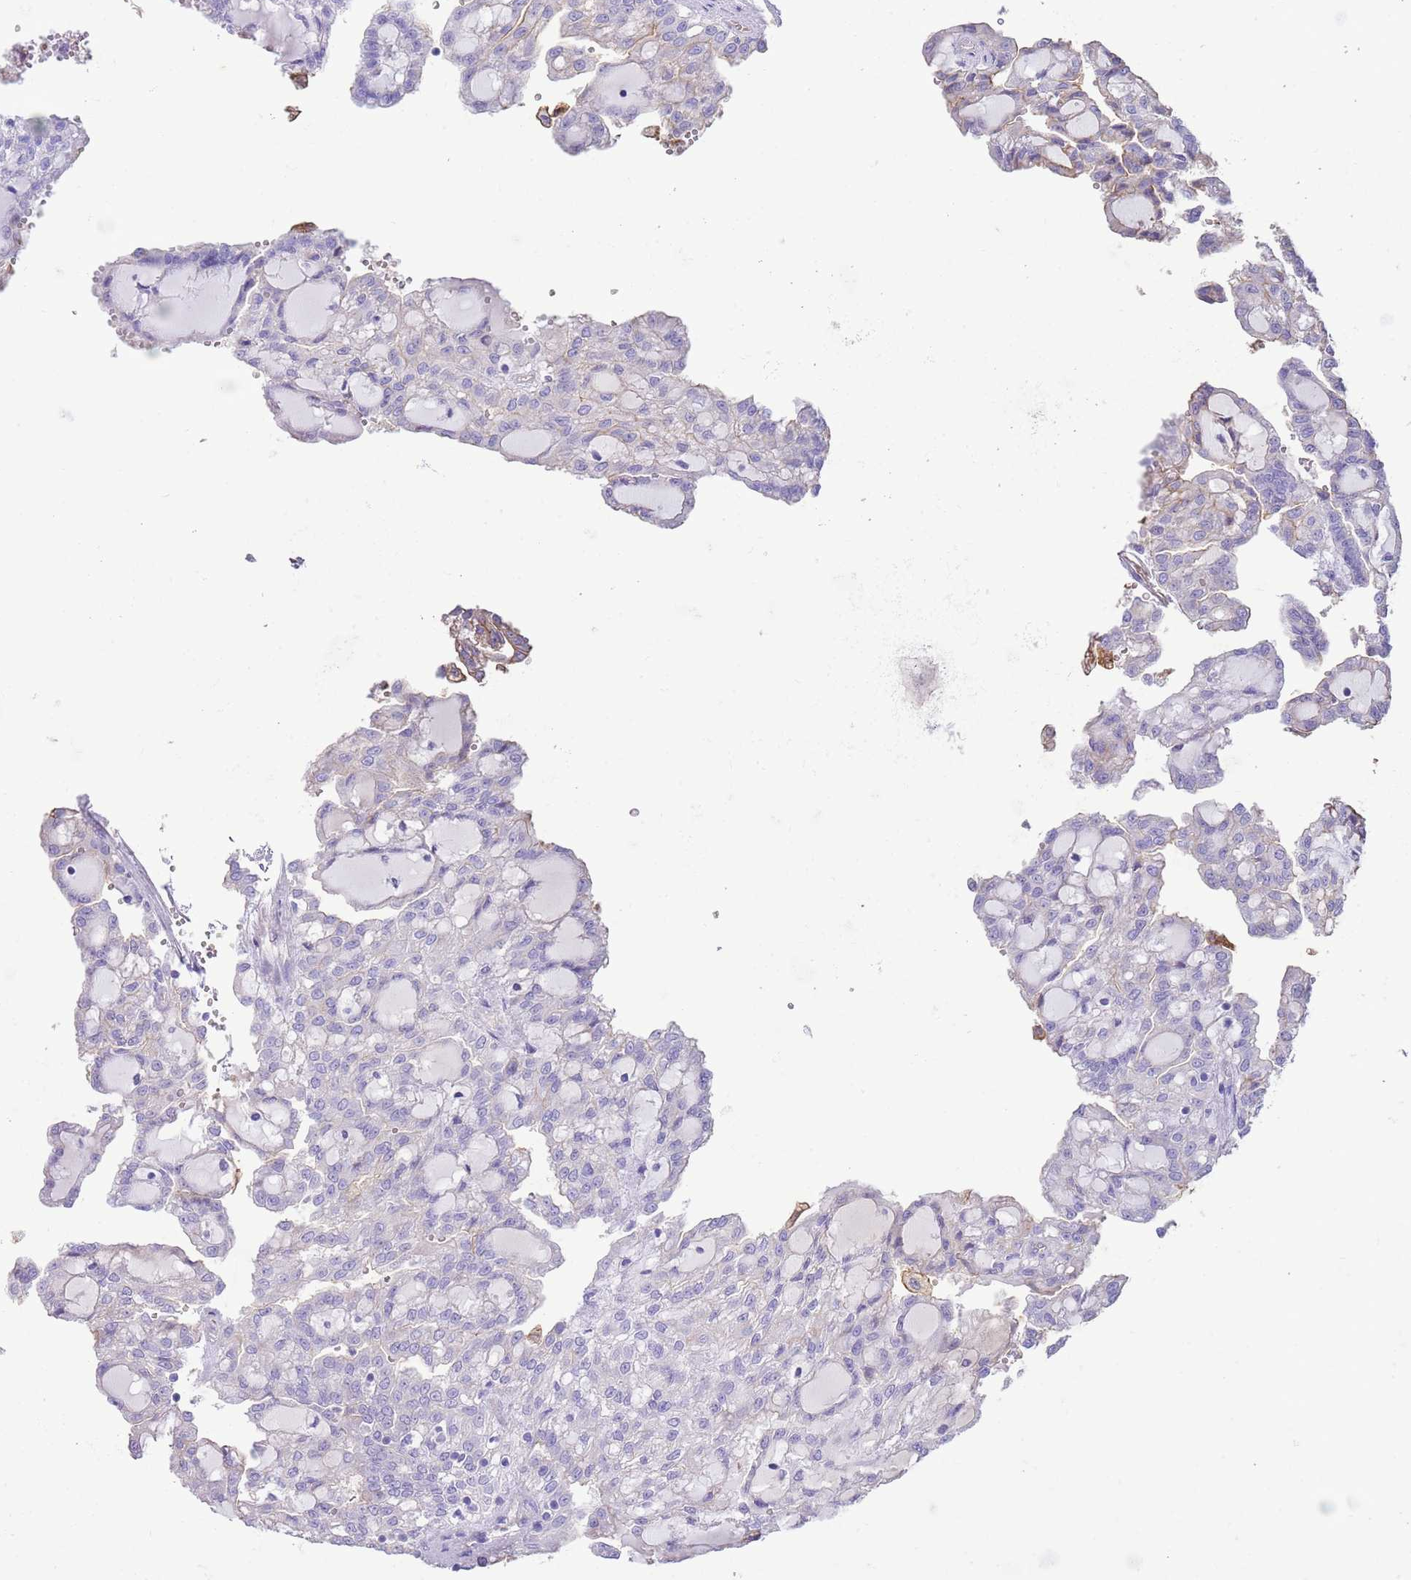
{"staining": {"intensity": "negative", "quantity": "none", "location": "none"}, "tissue": "renal cancer", "cell_type": "Tumor cells", "image_type": "cancer", "snomed": [{"axis": "morphology", "description": "Adenocarcinoma, NOS"}, {"axis": "topography", "description": "Kidney"}], "caption": "Immunohistochemistry (IHC) image of neoplastic tissue: renal adenocarcinoma stained with DAB (3,3'-diaminobenzidine) exhibits no significant protein positivity in tumor cells.", "gene": "IGF1", "patient": {"sex": "male", "age": 63}}